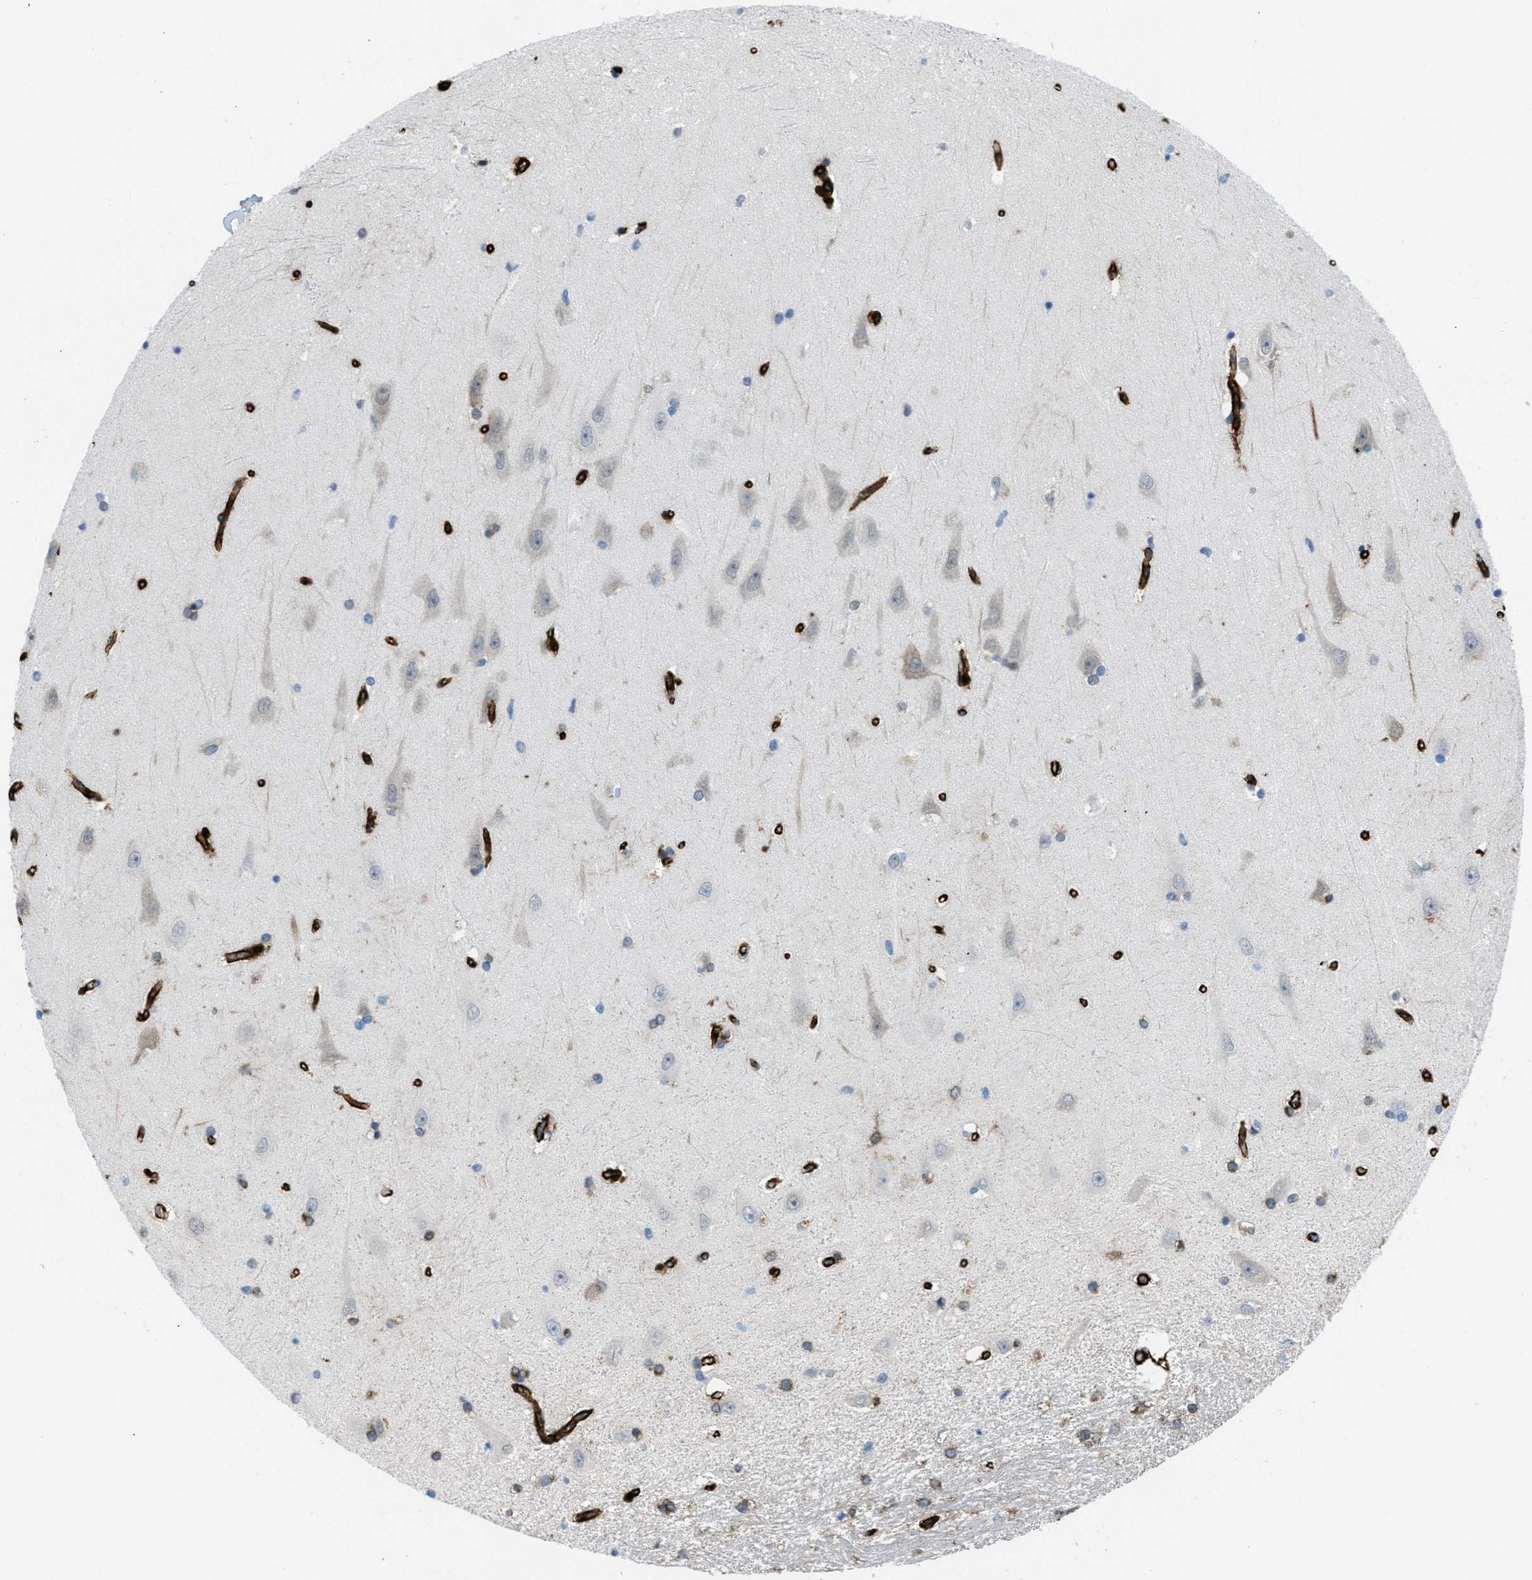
{"staining": {"intensity": "negative", "quantity": "none", "location": "none"}, "tissue": "hippocampus", "cell_type": "Glial cells", "image_type": "normal", "snomed": [{"axis": "morphology", "description": "Normal tissue, NOS"}, {"axis": "topography", "description": "Hippocampus"}], "caption": "High power microscopy histopathology image of an IHC photomicrograph of unremarkable hippocampus, revealing no significant positivity in glial cells.", "gene": "CALD1", "patient": {"sex": "male", "age": 45}}